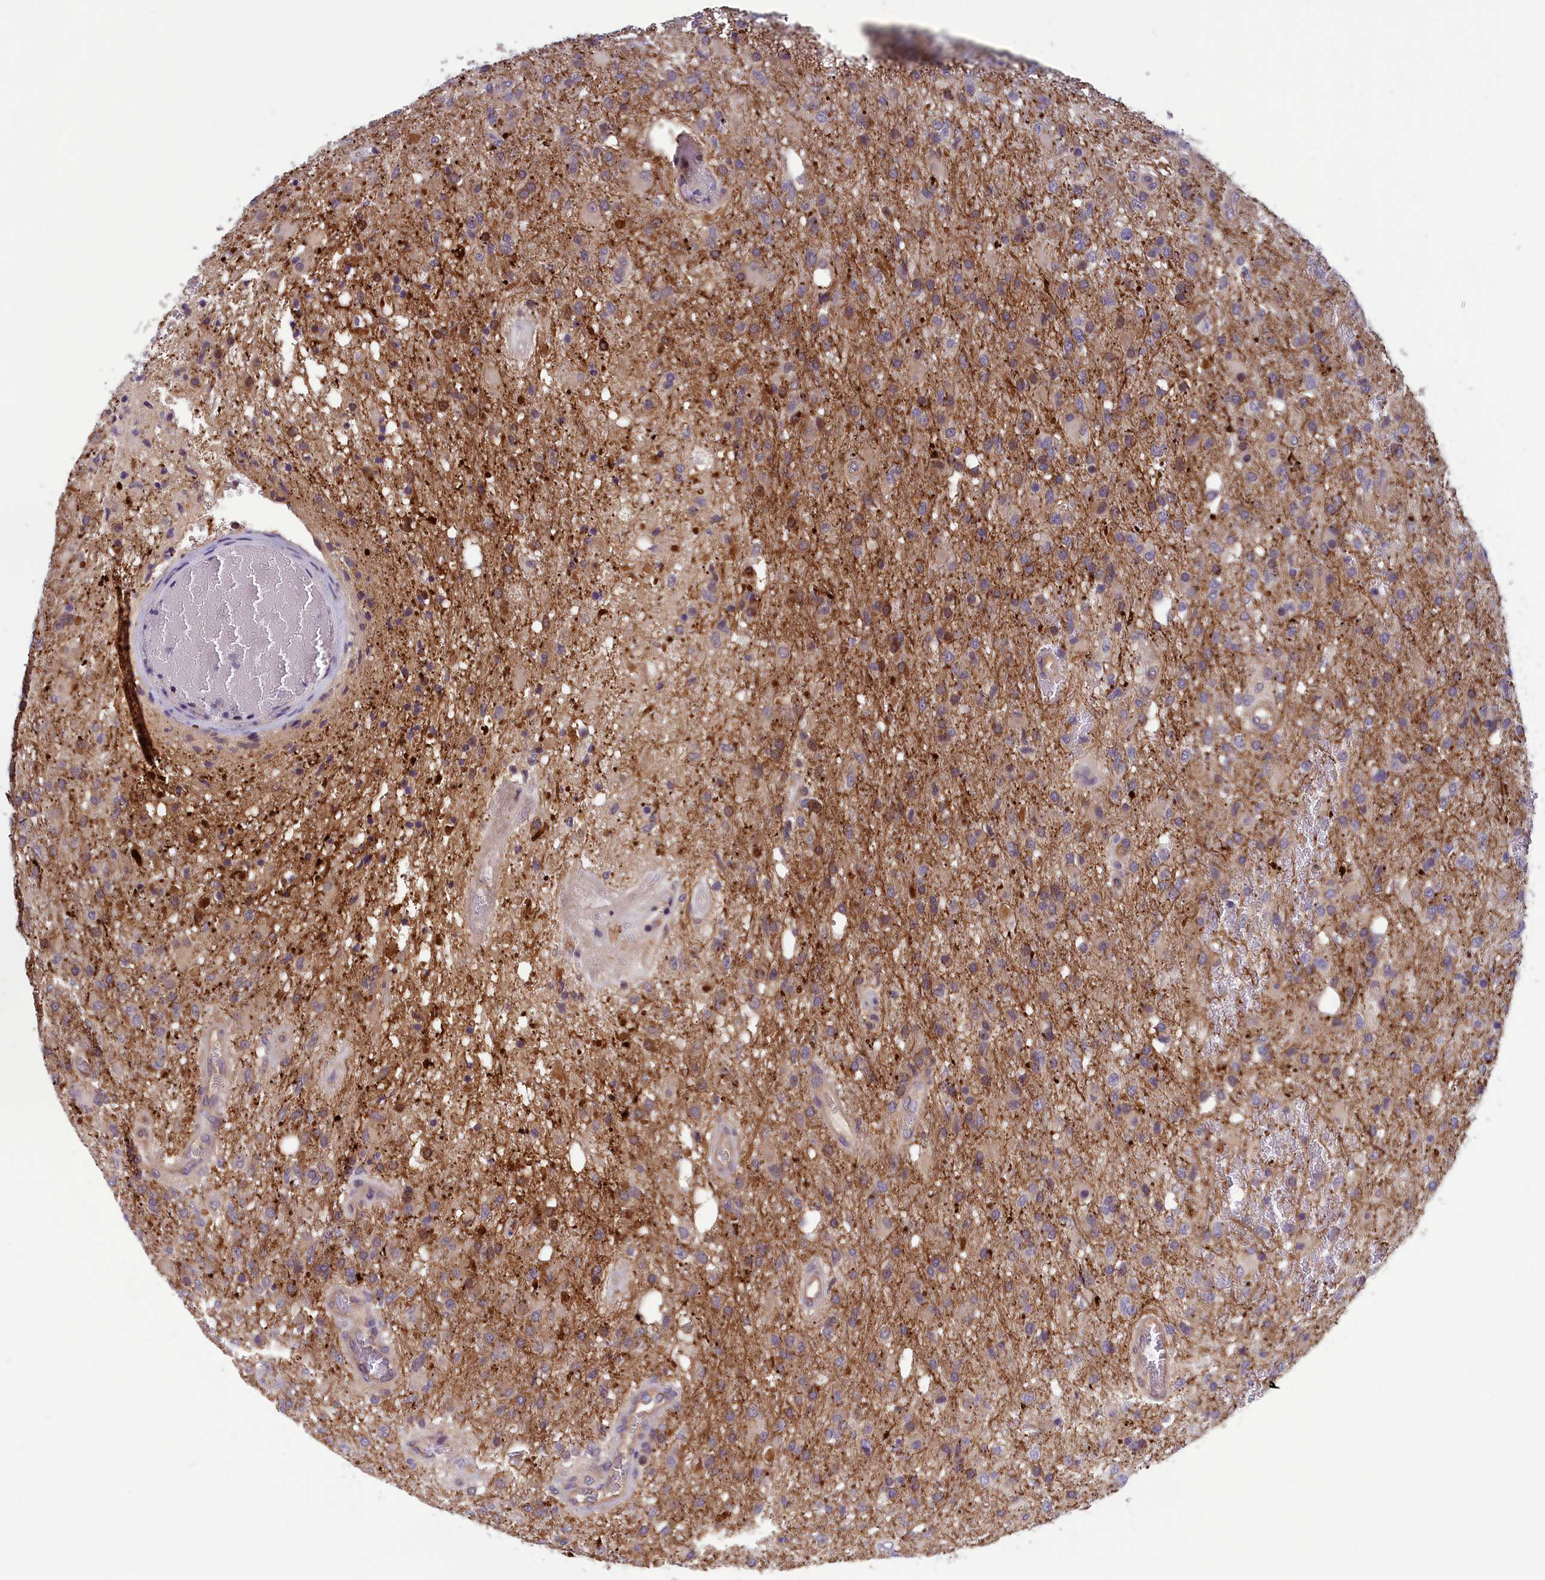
{"staining": {"intensity": "negative", "quantity": "none", "location": "none"}, "tissue": "glioma", "cell_type": "Tumor cells", "image_type": "cancer", "snomed": [{"axis": "morphology", "description": "Glioma, malignant, High grade"}, {"axis": "topography", "description": "Brain"}], "caption": "Immunohistochemistry micrograph of human glioma stained for a protein (brown), which shows no expression in tumor cells. (IHC, brightfield microscopy, high magnification).", "gene": "HECA", "patient": {"sex": "female", "age": 74}}